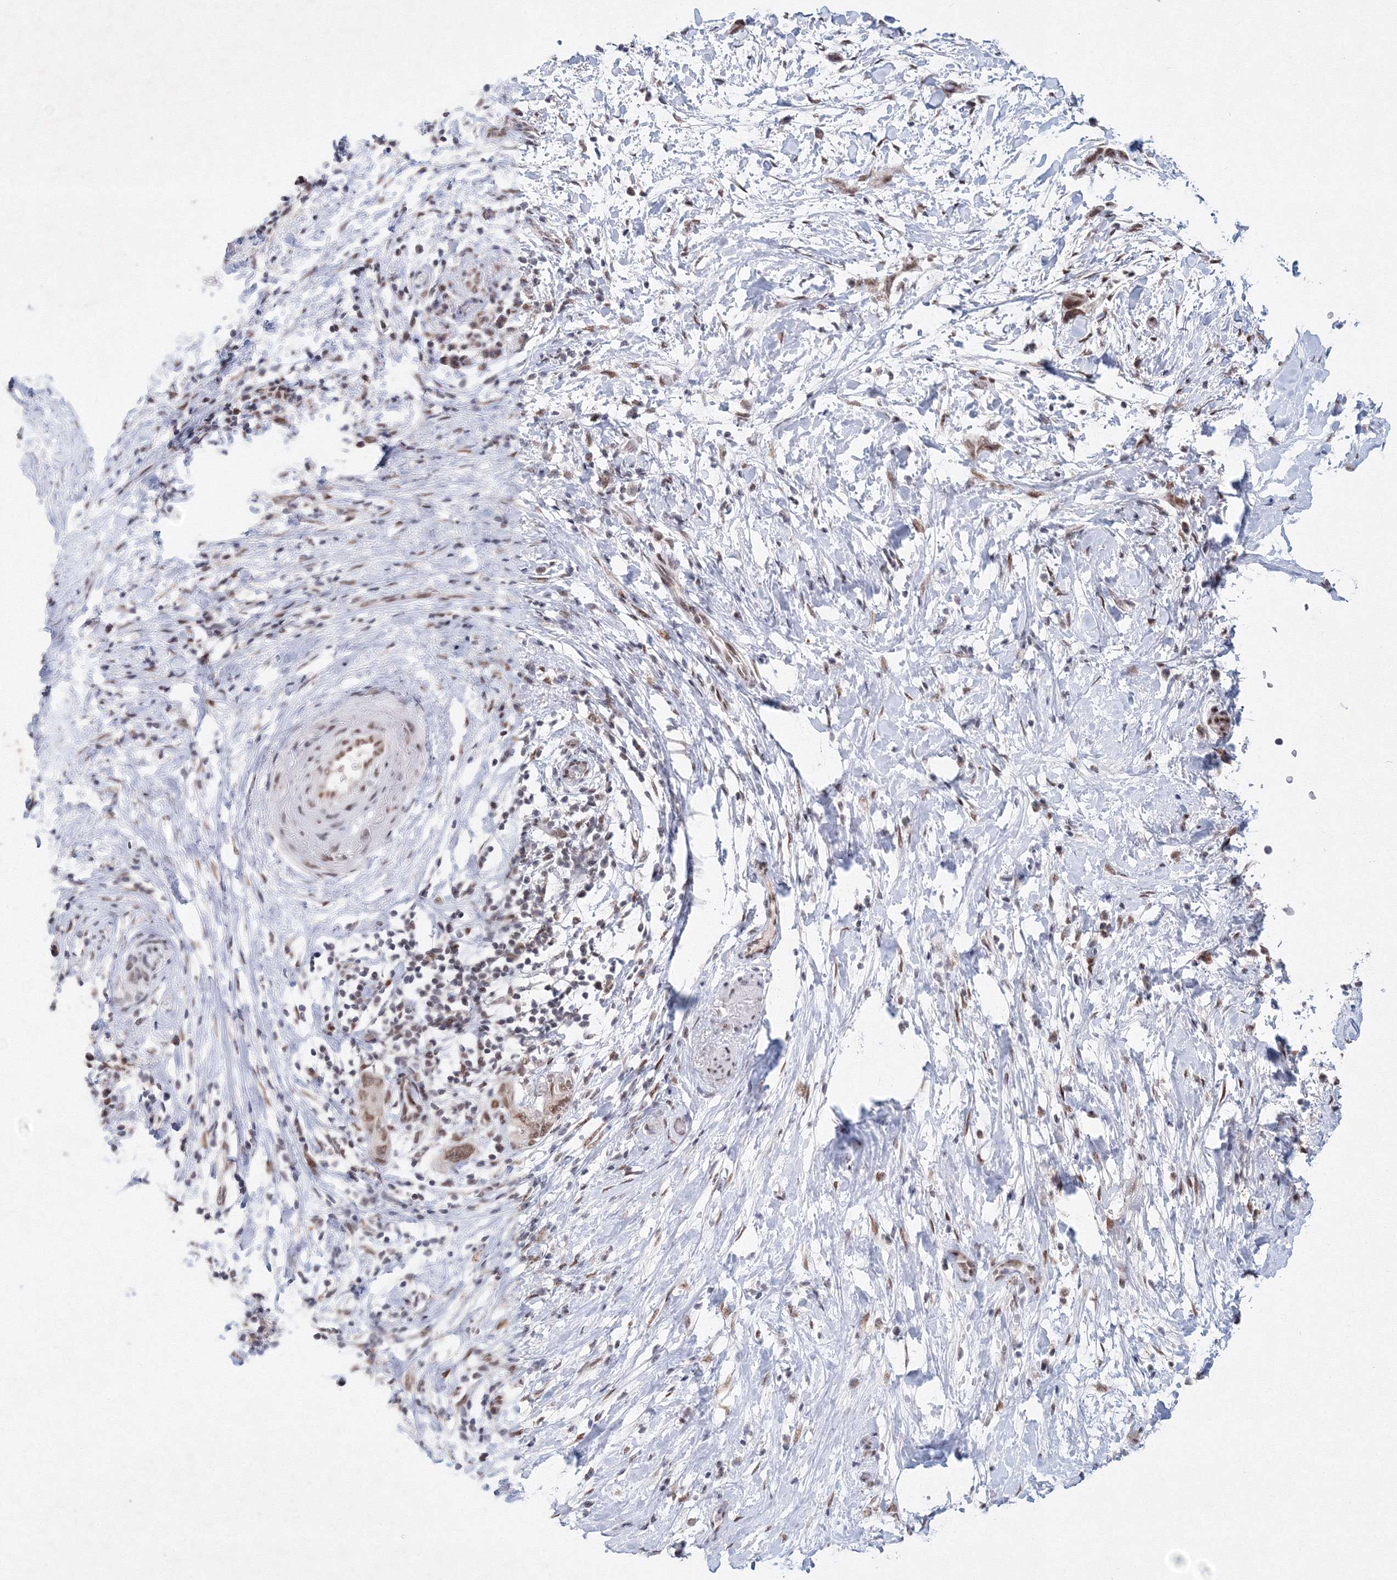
{"staining": {"intensity": "moderate", "quantity": "<25%", "location": "nuclear"}, "tissue": "pancreatic cancer", "cell_type": "Tumor cells", "image_type": "cancer", "snomed": [{"axis": "morphology", "description": "Adenocarcinoma, NOS"}, {"axis": "topography", "description": "Pancreas"}], "caption": "Pancreatic cancer stained for a protein (brown) displays moderate nuclear positive expression in approximately <25% of tumor cells.", "gene": "SF3B6", "patient": {"sex": "female", "age": 73}}